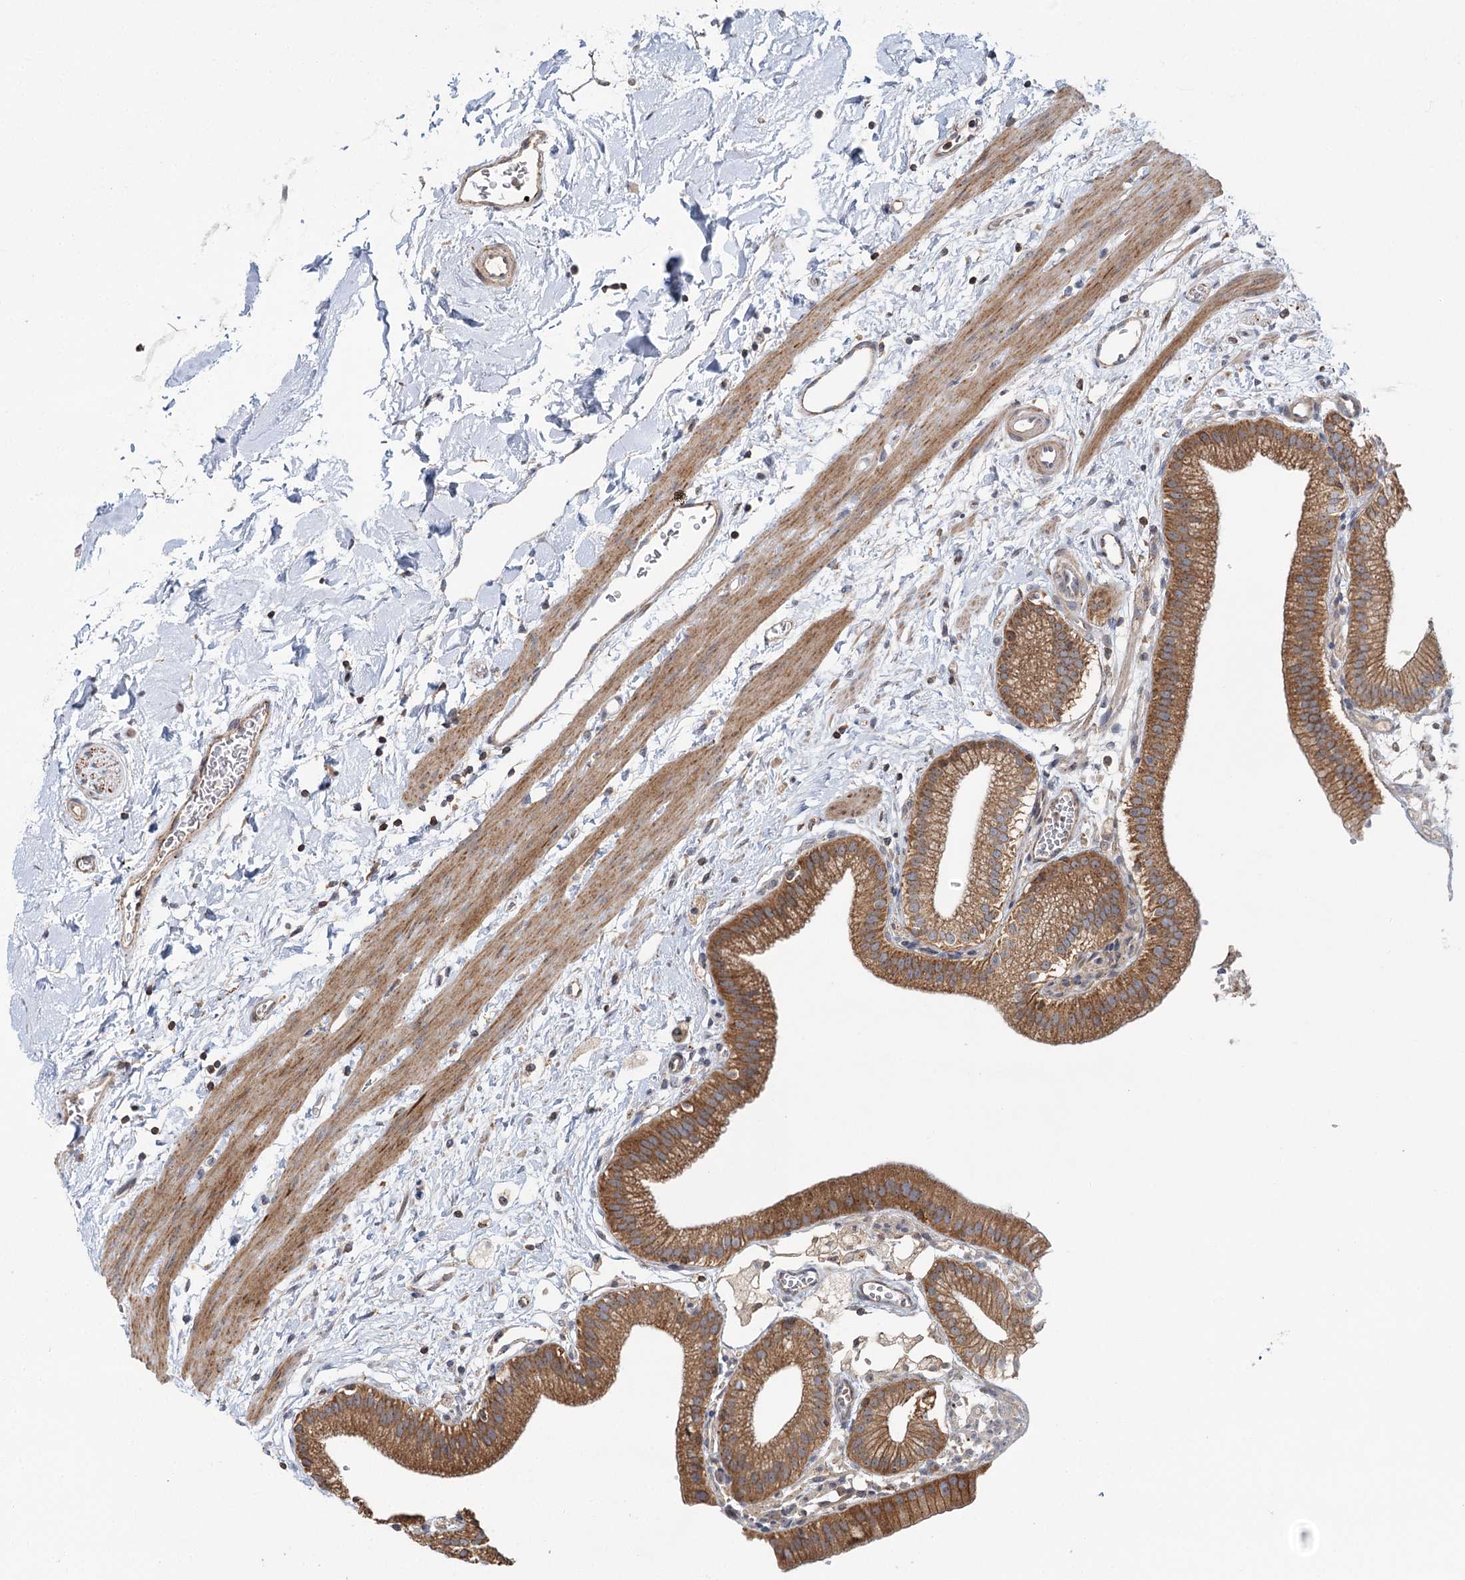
{"staining": {"intensity": "strong", "quantity": ">75%", "location": "cytoplasmic/membranous"}, "tissue": "gallbladder", "cell_type": "Glandular cells", "image_type": "normal", "snomed": [{"axis": "morphology", "description": "Normal tissue, NOS"}, {"axis": "topography", "description": "Gallbladder"}], "caption": "Immunohistochemistry (DAB) staining of normal human gallbladder displays strong cytoplasmic/membranous protein positivity in about >75% of glandular cells. The staining was performed using DAB to visualize the protein expression in brown, while the nuclei were stained in blue with hematoxylin (Magnification: 20x).", "gene": "ENSG00000273217", "patient": {"sex": "male", "age": 55}}